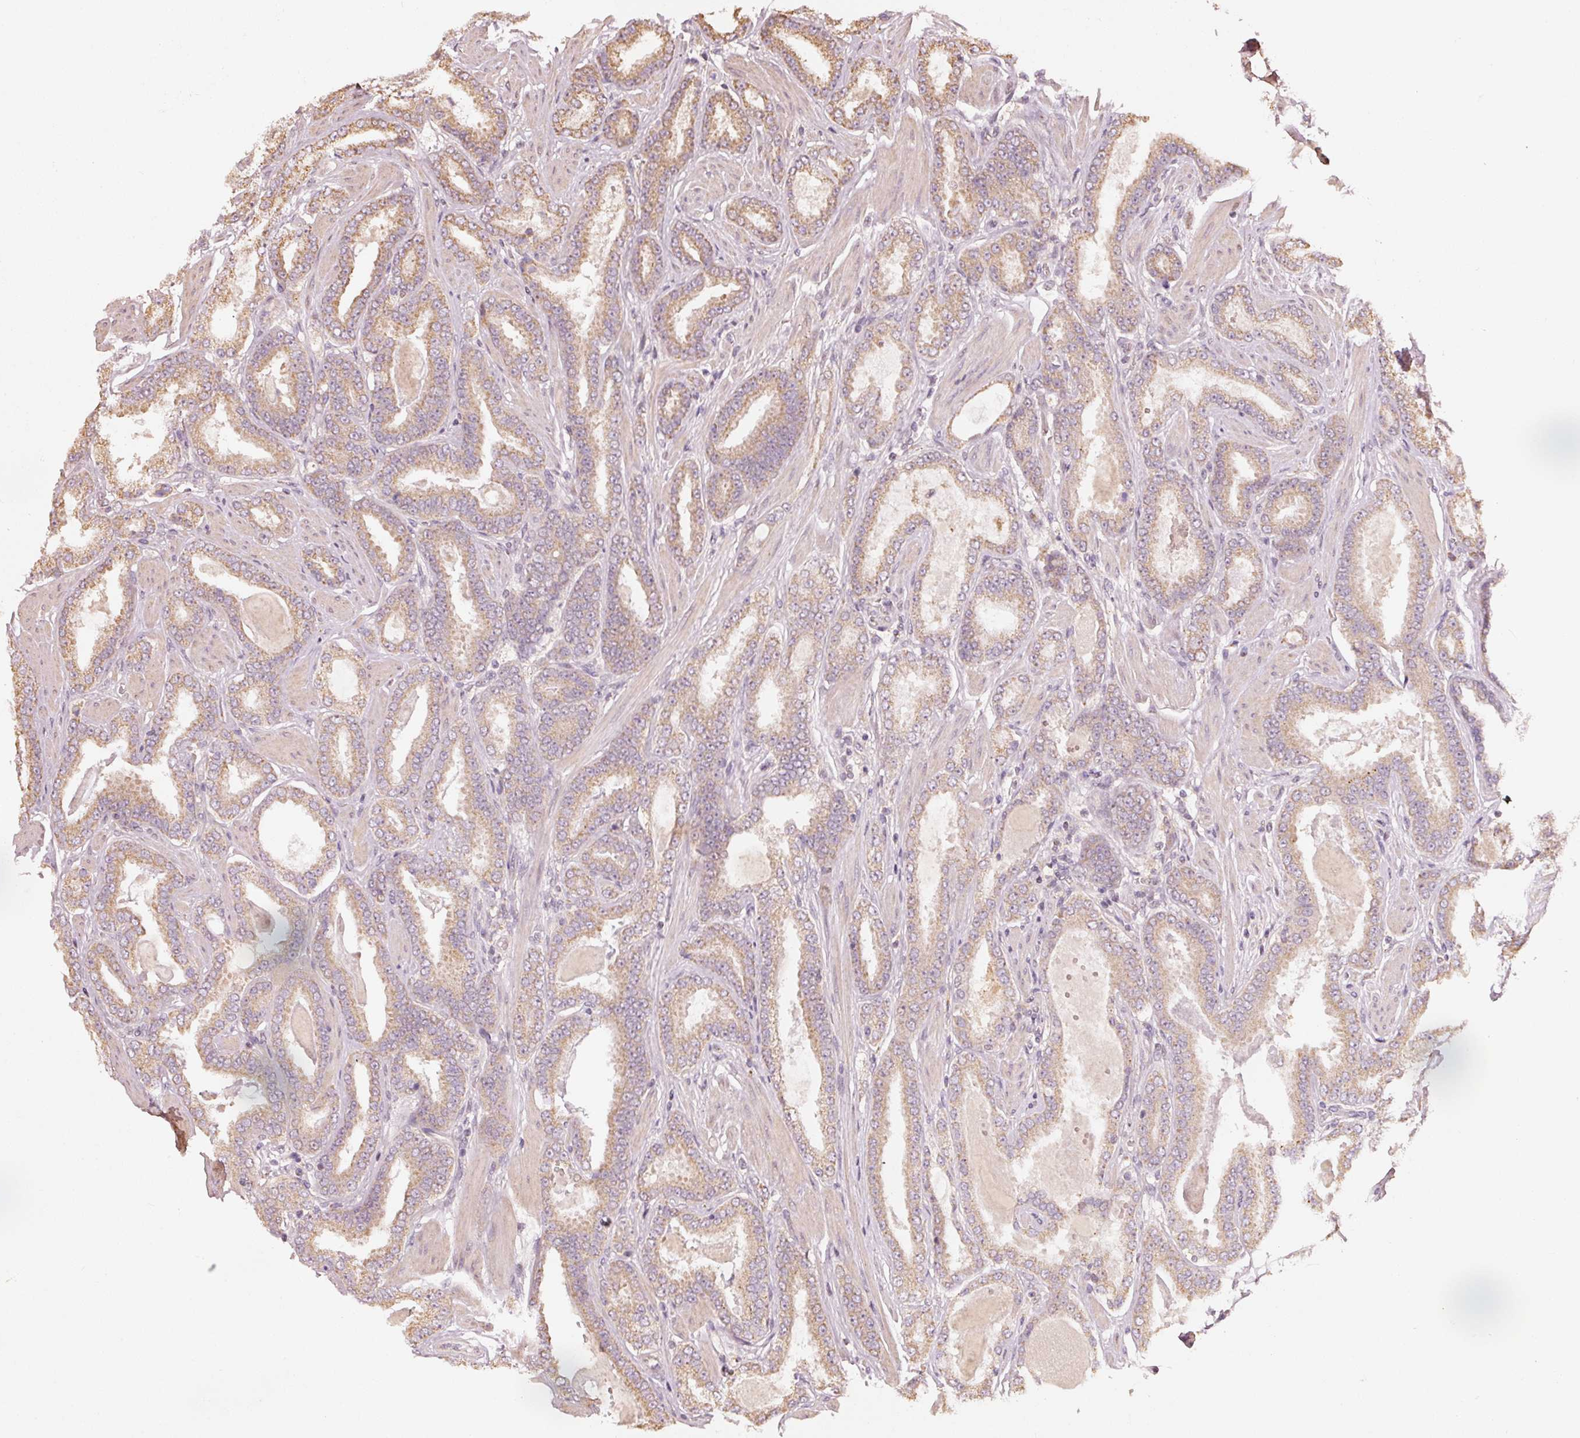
{"staining": {"intensity": "weak", "quantity": ">75%", "location": "cytoplasmic/membranous"}, "tissue": "prostate cancer", "cell_type": "Tumor cells", "image_type": "cancer", "snomed": [{"axis": "morphology", "description": "Adenocarcinoma, Low grade"}, {"axis": "topography", "description": "Prostate"}], "caption": "Brown immunohistochemical staining in human prostate cancer (low-grade adenocarcinoma) shows weak cytoplasmic/membranous staining in about >75% of tumor cells.", "gene": "RAB35", "patient": {"sex": "male", "age": 42}}